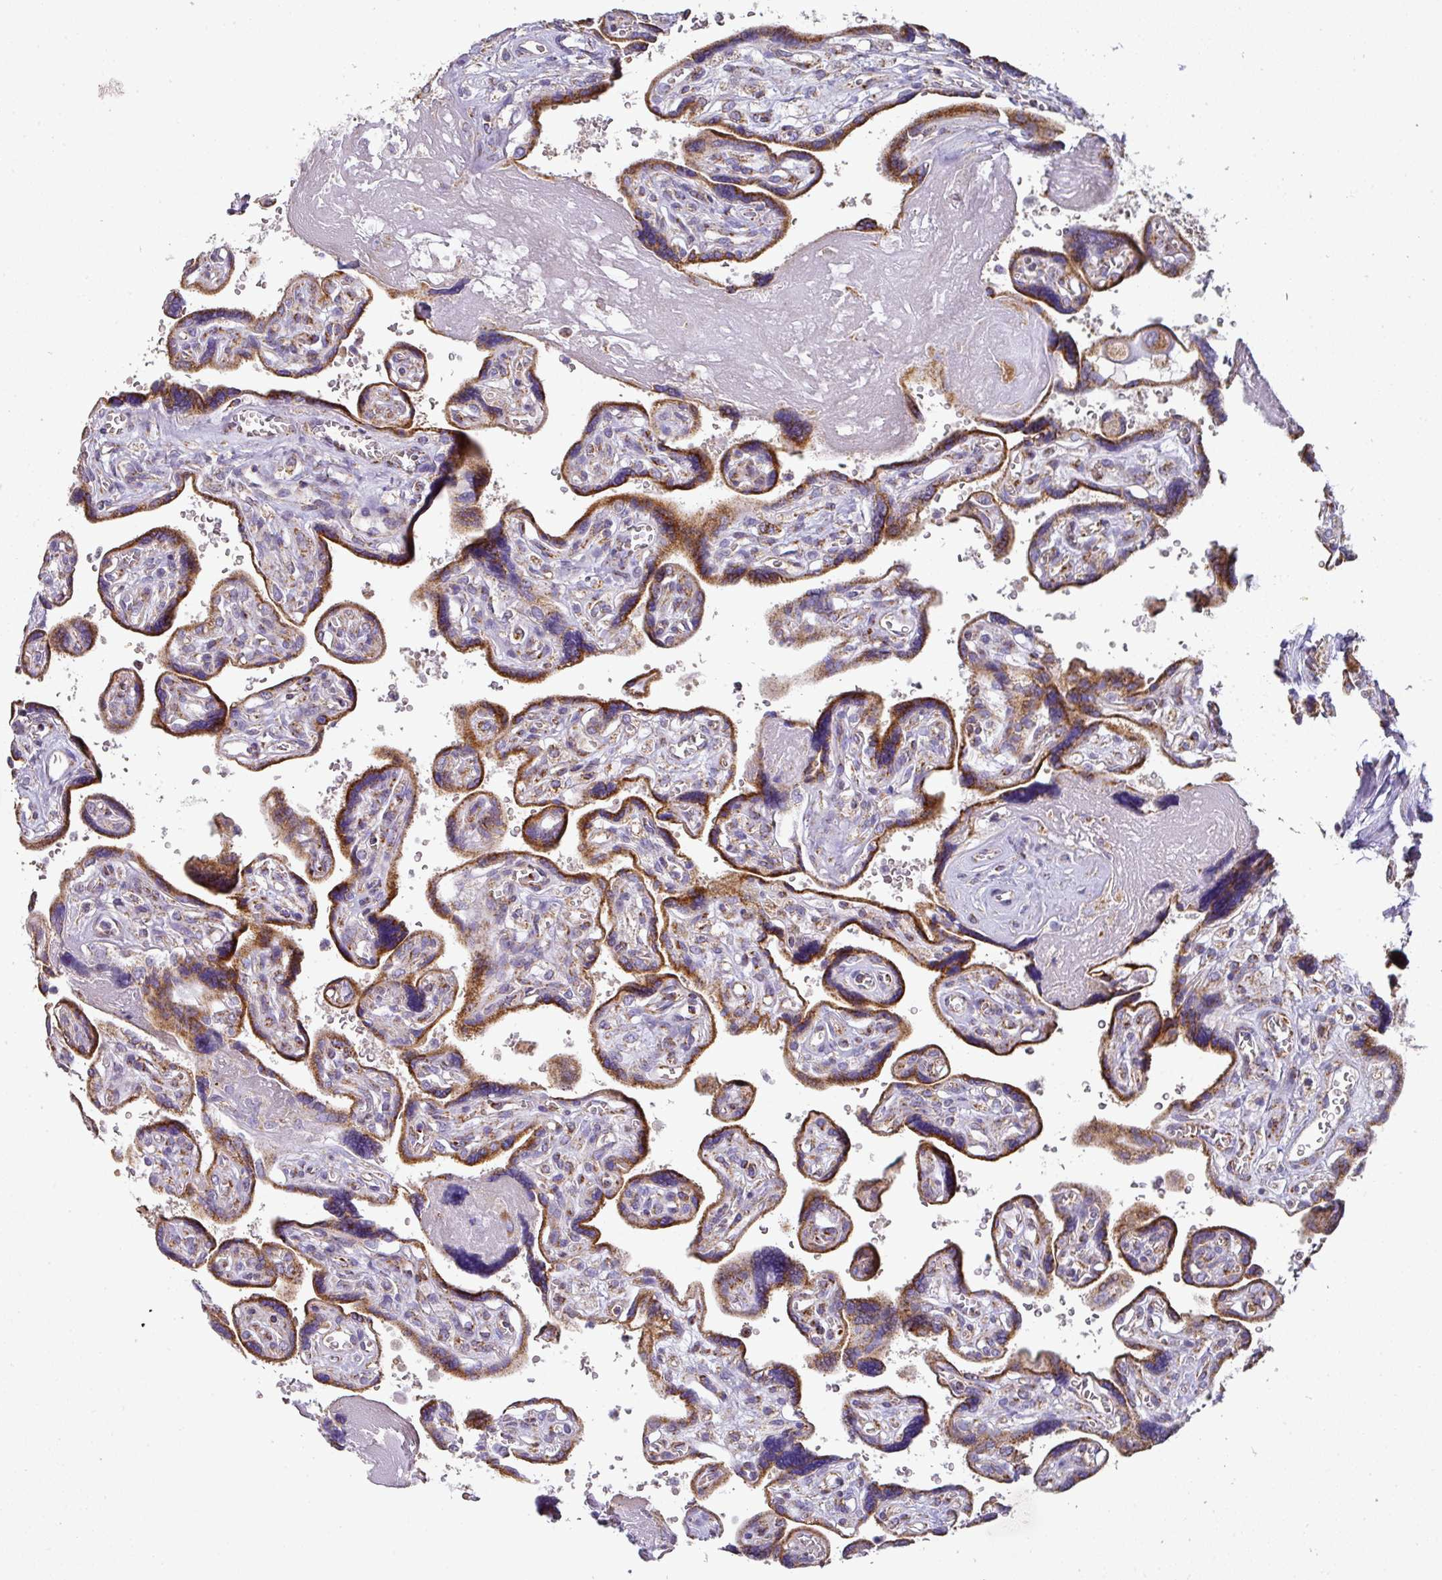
{"staining": {"intensity": "strong", "quantity": ">75%", "location": "cytoplasmic/membranous"}, "tissue": "placenta", "cell_type": "Decidual cells", "image_type": "normal", "snomed": [{"axis": "morphology", "description": "Normal tissue, NOS"}, {"axis": "topography", "description": "Placenta"}], "caption": "IHC micrograph of unremarkable placenta: human placenta stained using immunohistochemistry displays high levels of strong protein expression localized specifically in the cytoplasmic/membranous of decidual cells, appearing as a cytoplasmic/membranous brown color.", "gene": "UQCRFS1", "patient": {"sex": "female", "age": 39}}